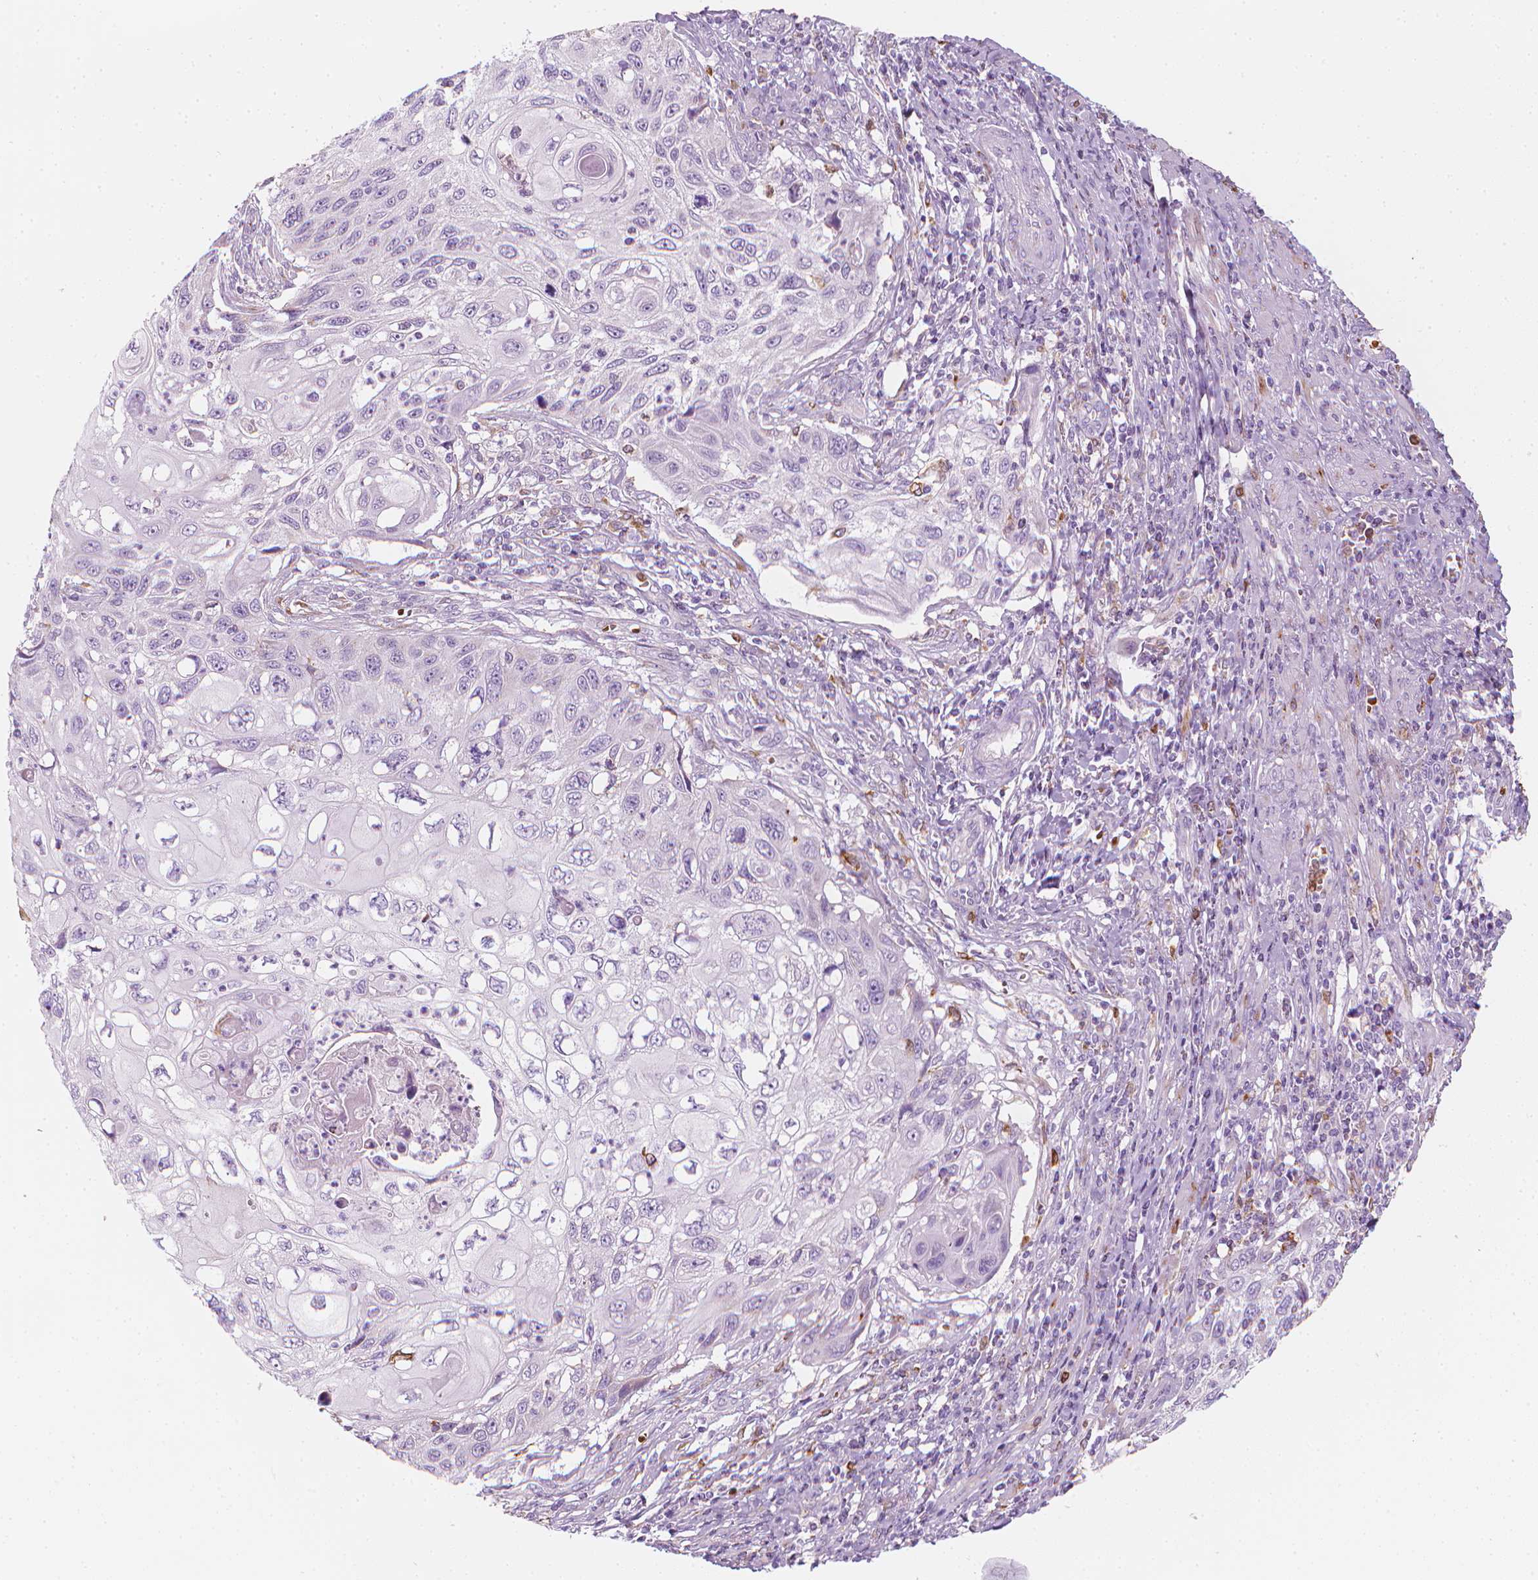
{"staining": {"intensity": "negative", "quantity": "none", "location": "none"}, "tissue": "cervical cancer", "cell_type": "Tumor cells", "image_type": "cancer", "snomed": [{"axis": "morphology", "description": "Squamous cell carcinoma, NOS"}, {"axis": "topography", "description": "Cervix"}], "caption": "This is an immunohistochemistry (IHC) photomicrograph of cervical cancer. There is no expression in tumor cells.", "gene": "CES1", "patient": {"sex": "female", "age": 70}}